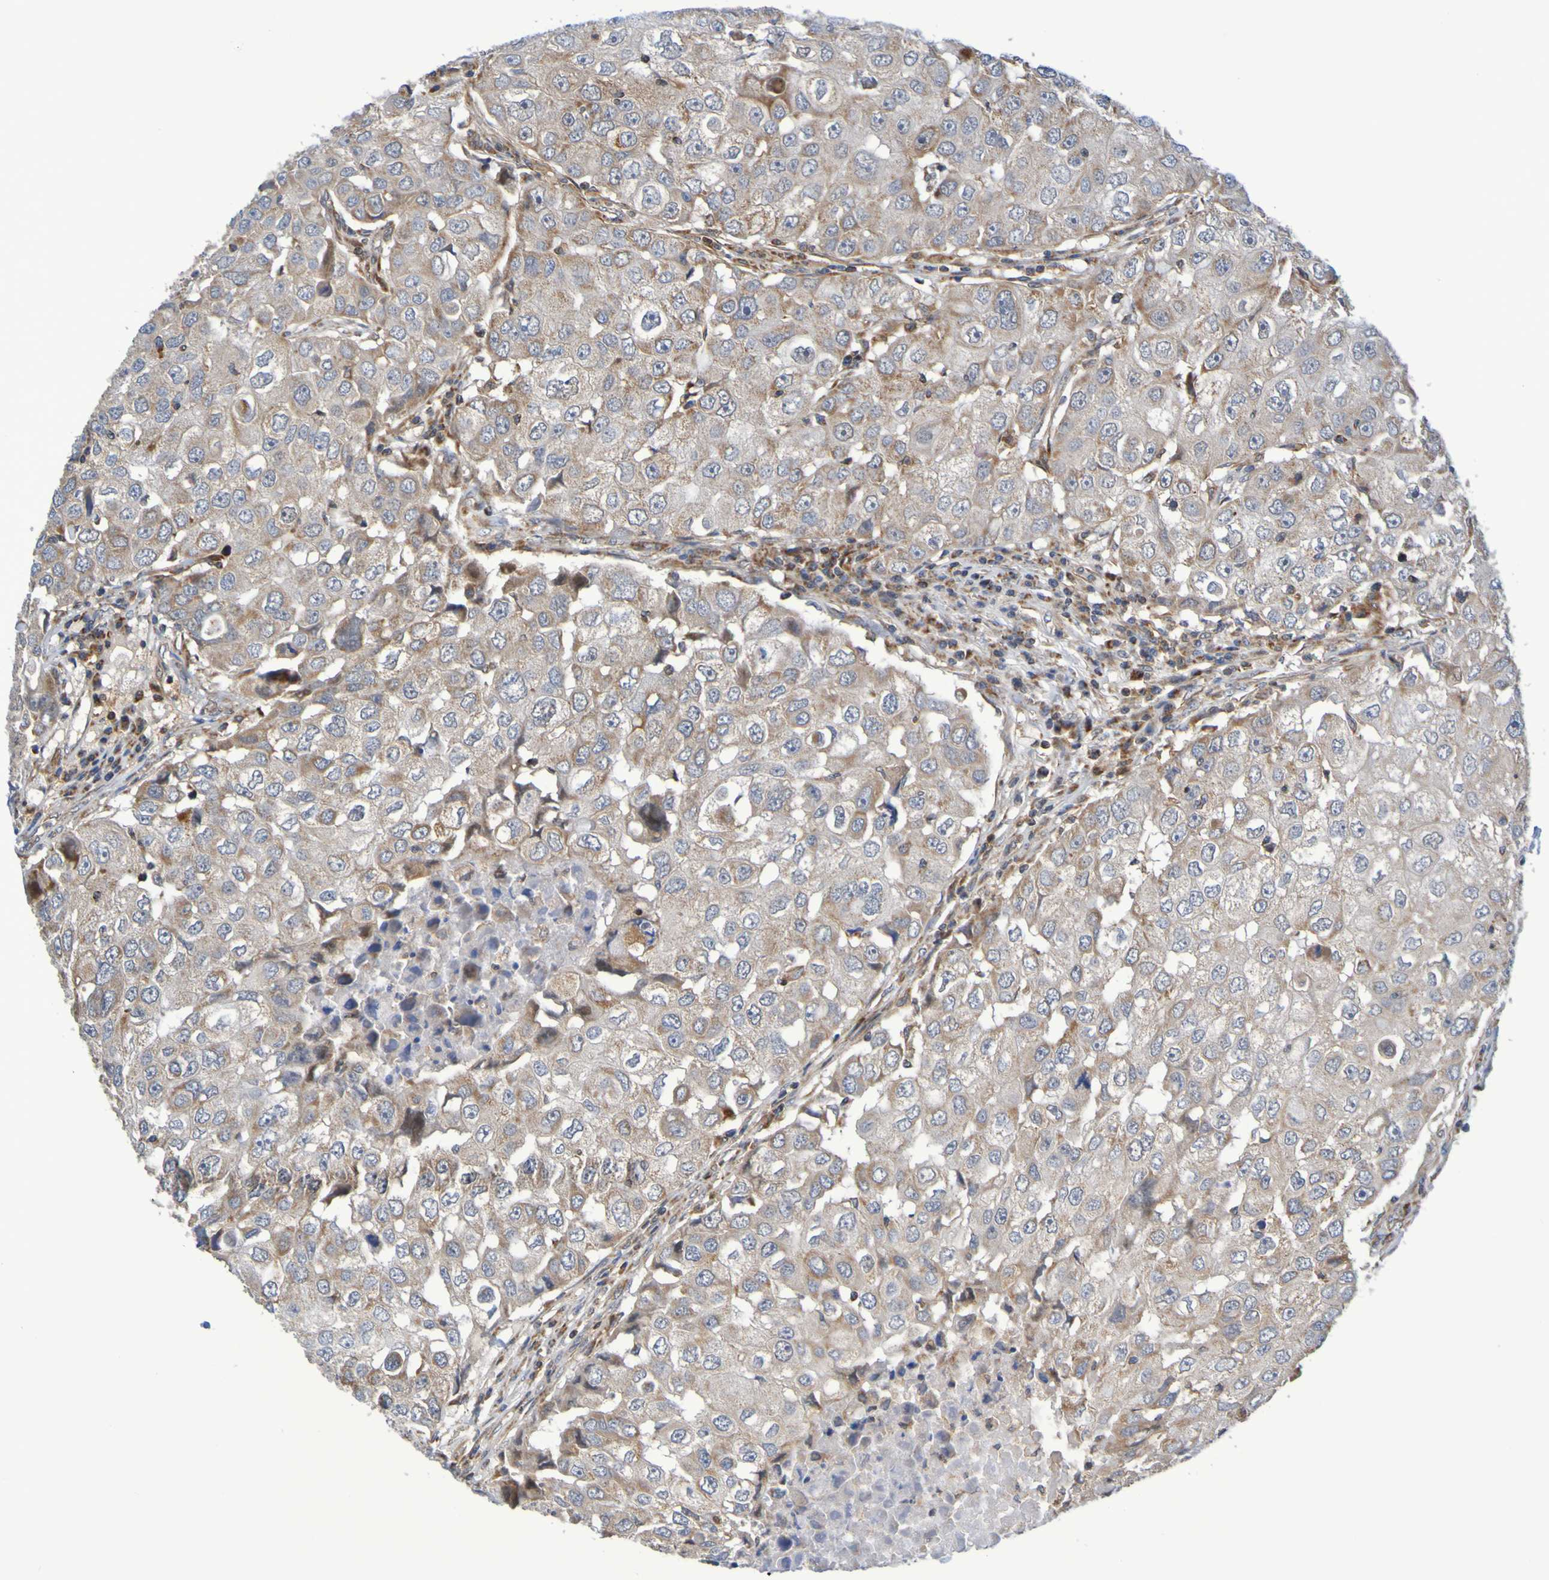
{"staining": {"intensity": "moderate", "quantity": ">75%", "location": "cytoplasmic/membranous"}, "tissue": "breast cancer", "cell_type": "Tumor cells", "image_type": "cancer", "snomed": [{"axis": "morphology", "description": "Duct carcinoma"}, {"axis": "topography", "description": "Breast"}], "caption": "Immunohistochemical staining of breast cancer (infiltrating ductal carcinoma) demonstrates medium levels of moderate cytoplasmic/membranous expression in approximately >75% of tumor cells. (DAB (3,3'-diaminobenzidine) = brown stain, brightfield microscopy at high magnification).", "gene": "CCDC51", "patient": {"sex": "female", "age": 27}}